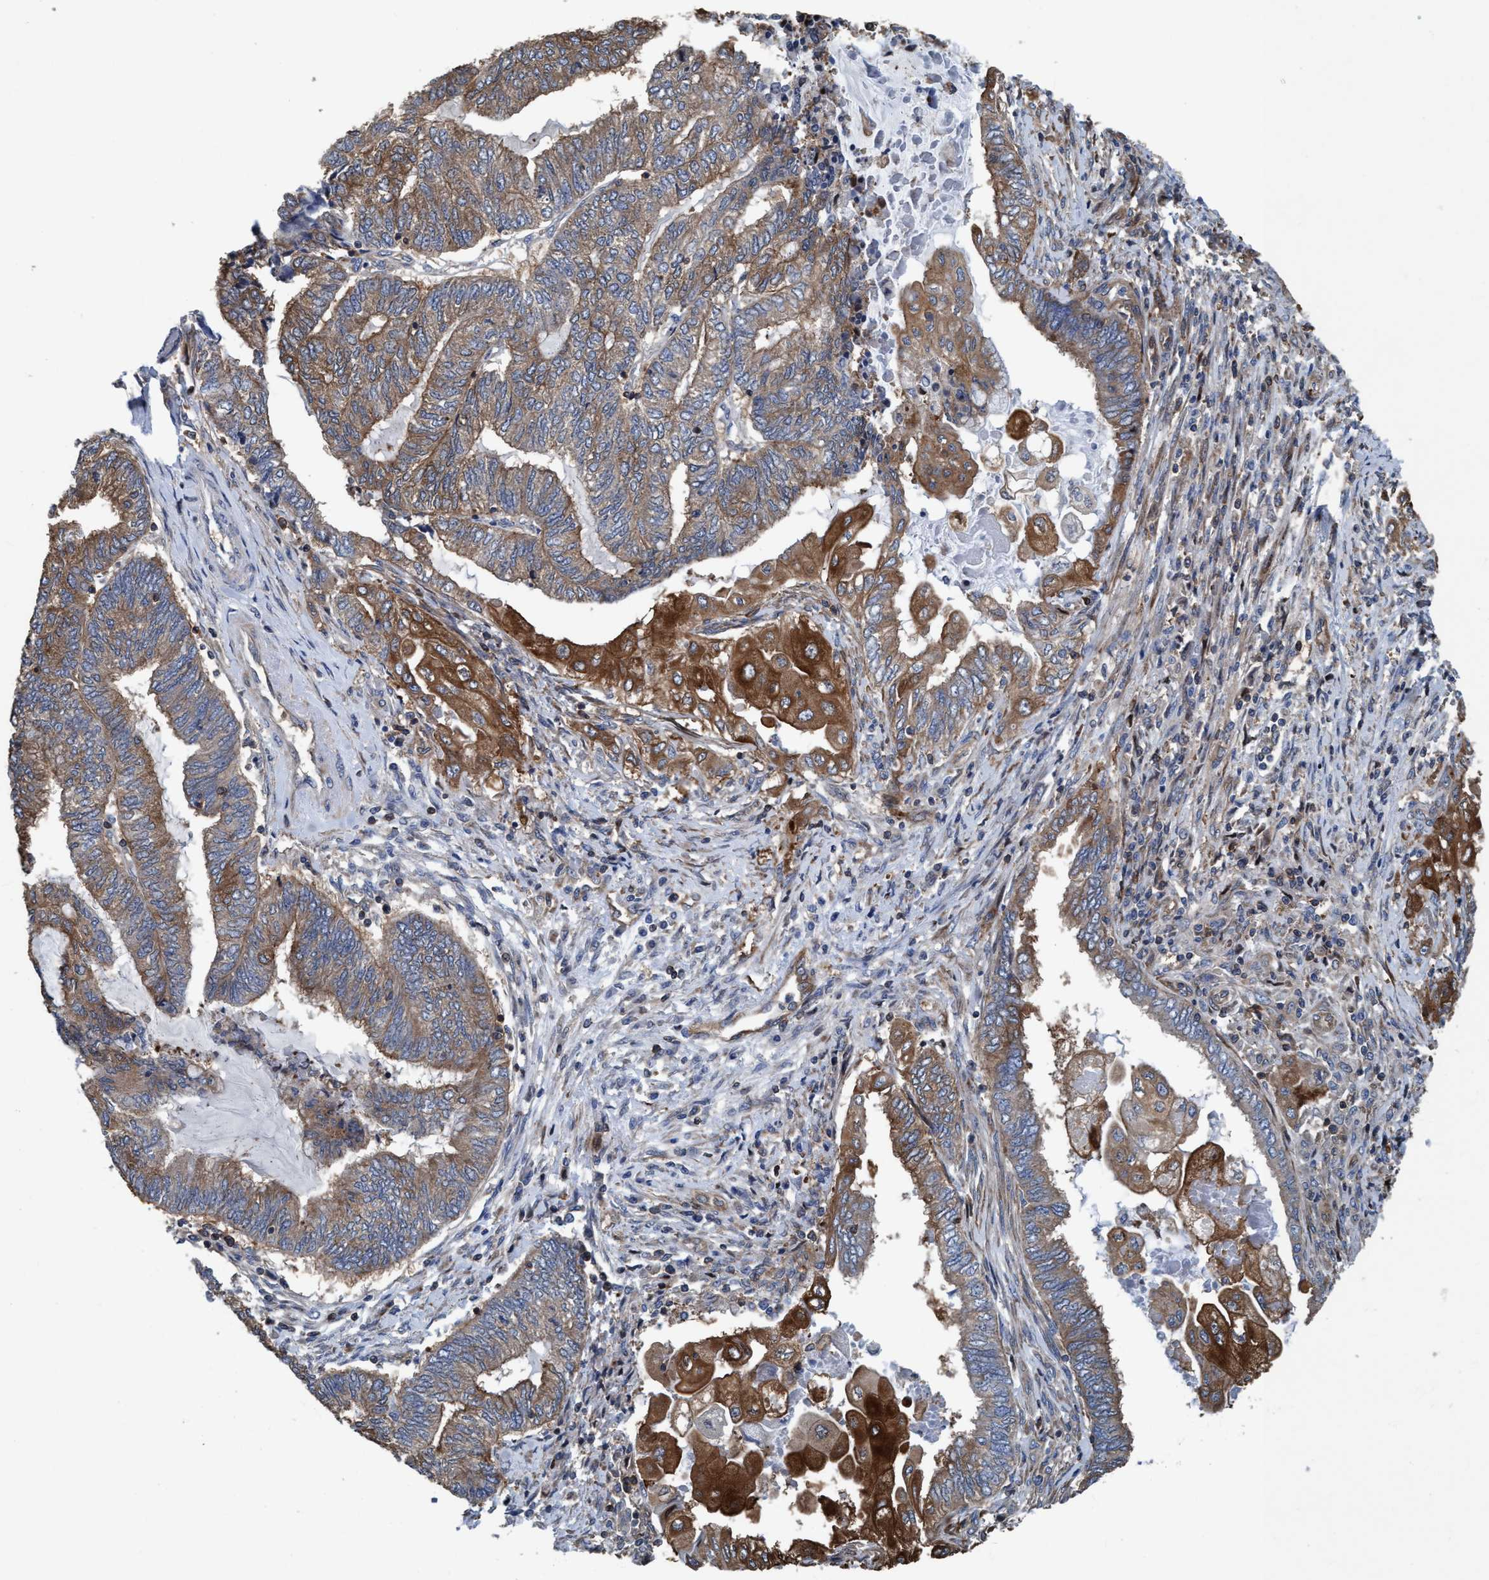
{"staining": {"intensity": "moderate", "quantity": ">75%", "location": "cytoplasmic/membranous"}, "tissue": "endometrial cancer", "cell_type": "Tumor cells", "image_type": "cancer", "snomed": [{"axis": "morphology", "description": "Adenocarcinoma, NOS"}, {"axis": "topography", "description": "Uterus"}, {"axis": "topography", "description": "Endometrium"}], "caption": "Immunohistochemical staining of adenocarcinoma (endometrial) demonstrates moderate cytoplasmic/membranous protein positivity in approximately >75% of tumor cells.", "gene": "NMT1", "patient": {"sex": "female", "age": 70}}